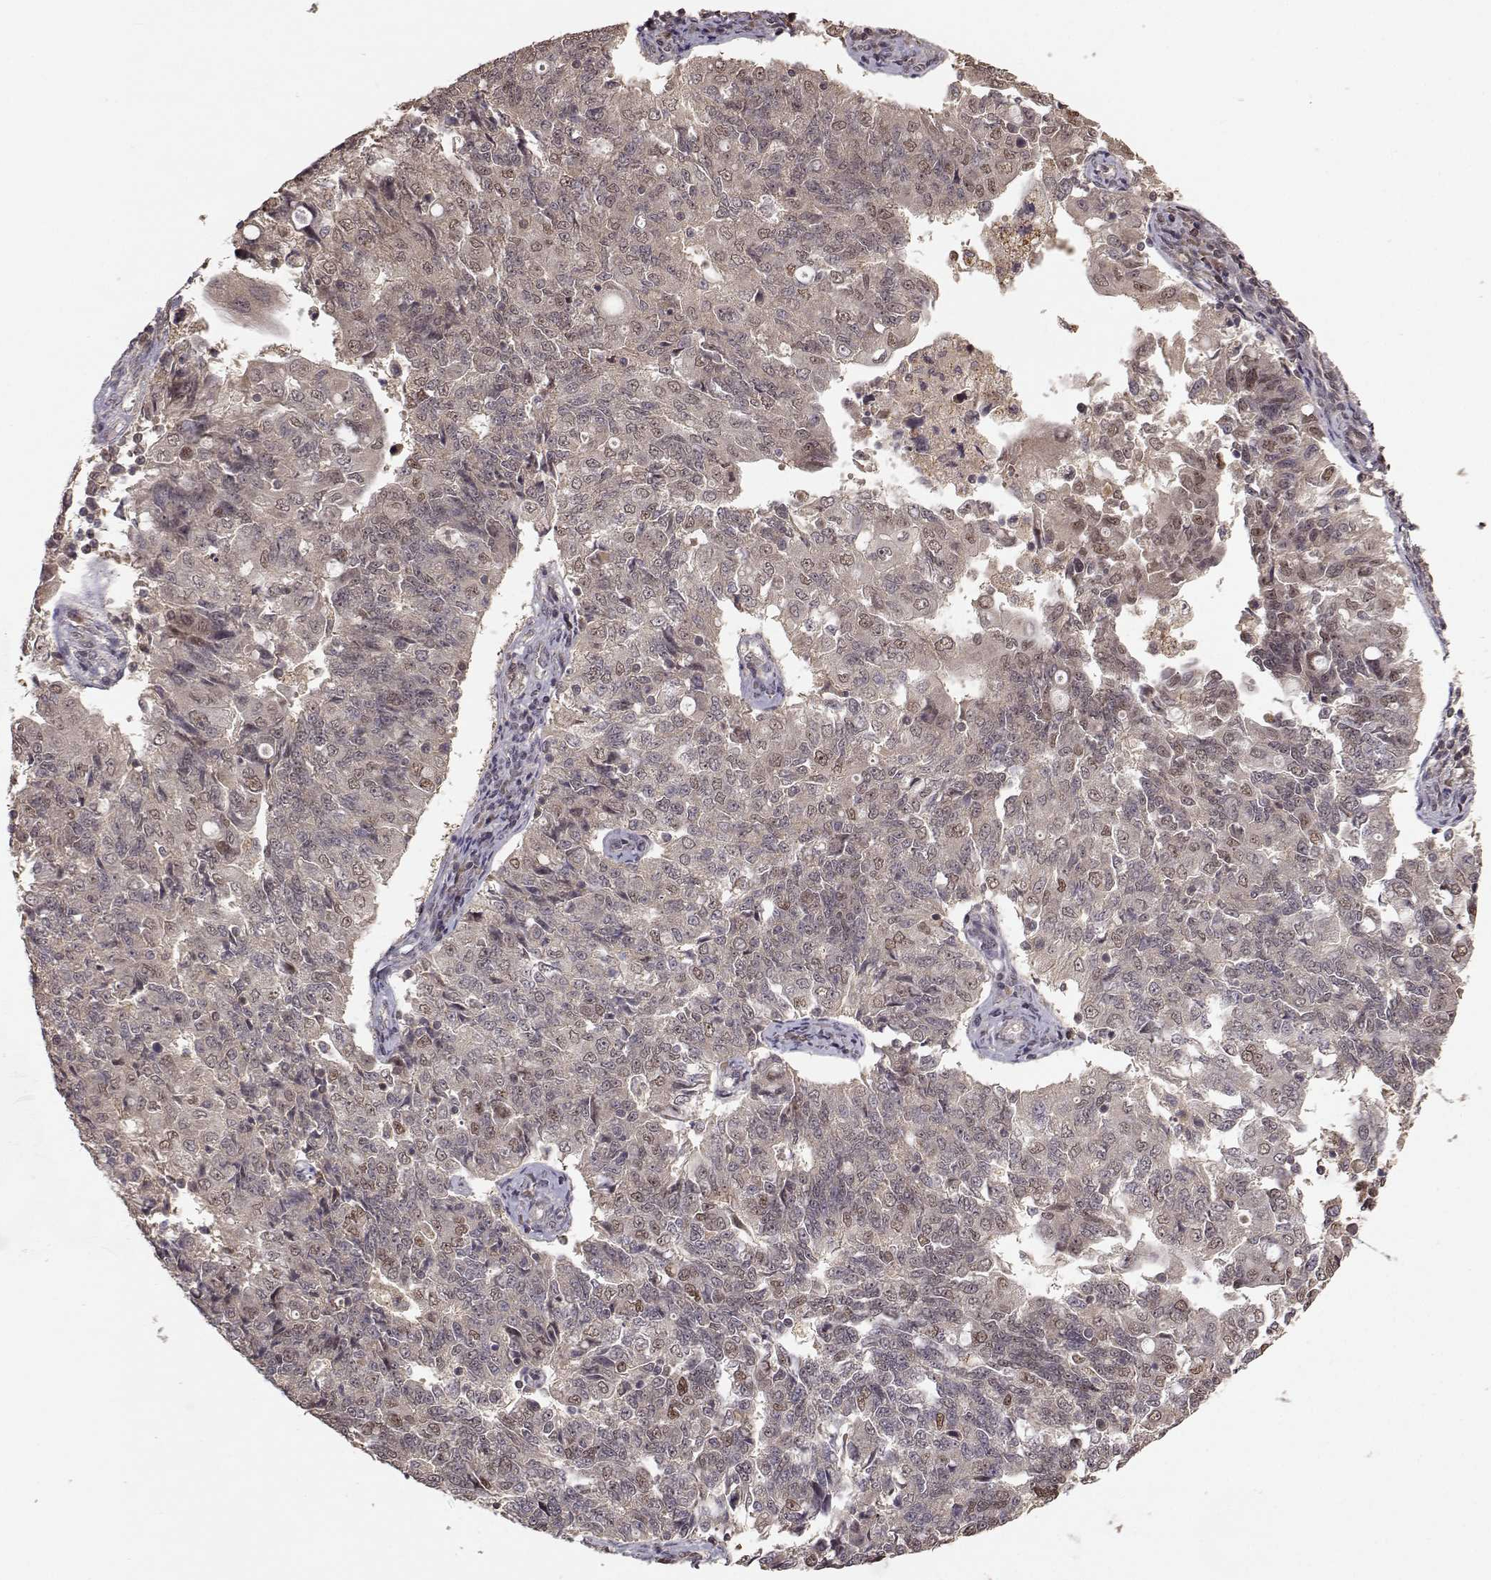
{"staining": {"intensity": "weak", "quantity": "<25%", "location": "cytoplasmic/membranous"}, "tissue": "endometrial cancer", "cell_type": "Tumor cells", "image_type": "cancer", "snomed": [{"axis": "morphology", "description": "Adenocarcinoma, NOS"}, {"axis": "topography", "description": "Endometrium"}], "caption": "DAB (3,3'-diaminobenzidine) immunohistochemical staining of human endometrial adenocarcinoma displays no significant positivity in tumor cells.", "gene": "PLEKHG3", "patient": {"sex": "female", "age": 43}}